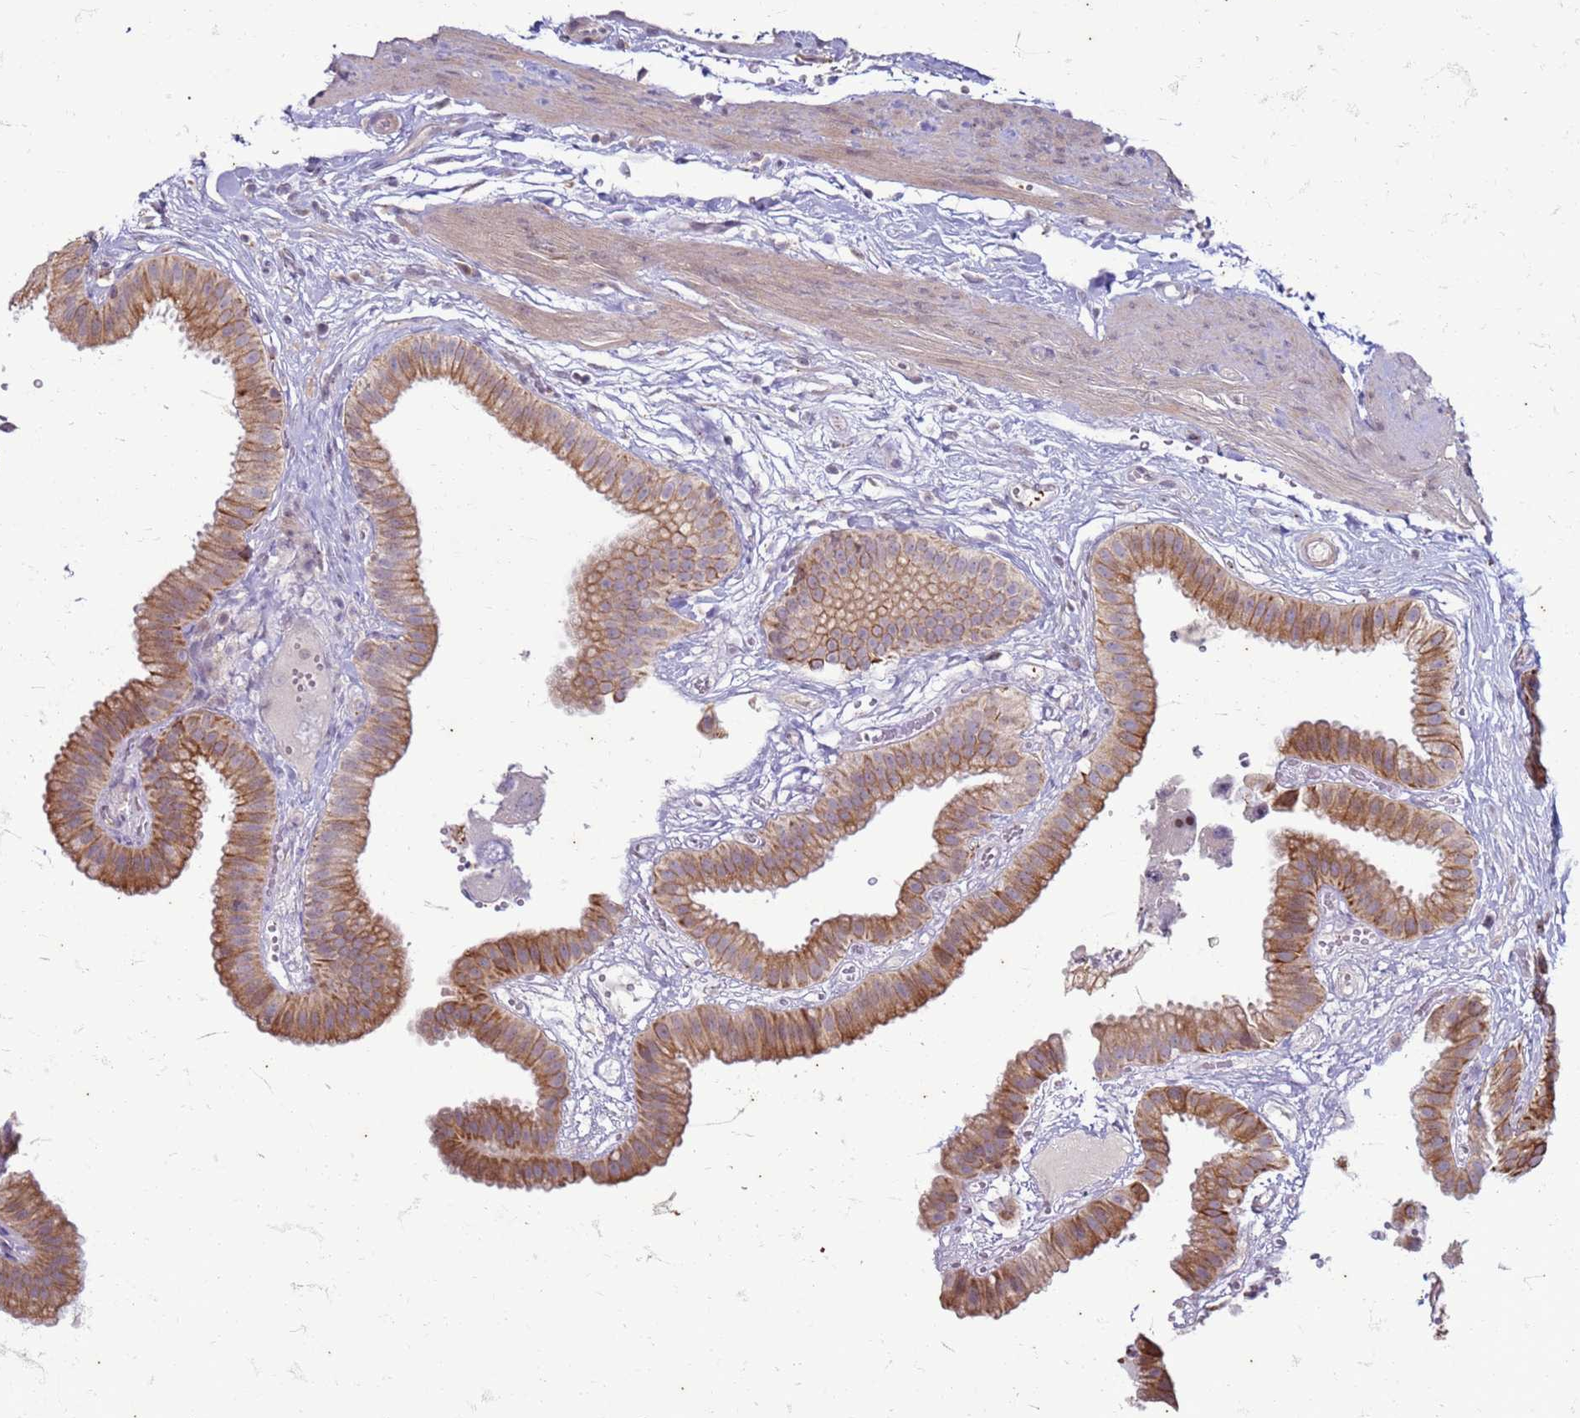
{"staining": {"intensity": "moderate", "quantity": ">75%", "location": "cytoplasmic/membranous"}, "tissue": "gallbladder", "cell_type": "Glandular cells", "image_type": "normal", "snomed": [{"axis": "morphology", "description": "Normal tissue, NOS"}, {"axis": "topography", "description": "Gallbladder"}], "caption": "Protein staining displays moderate cytoplasmic/membranous expression in about >75% of glandular cells in benign gallbladder.", "gene": "SLC15A3", "patient": {"sex": "female", "age": 61}}